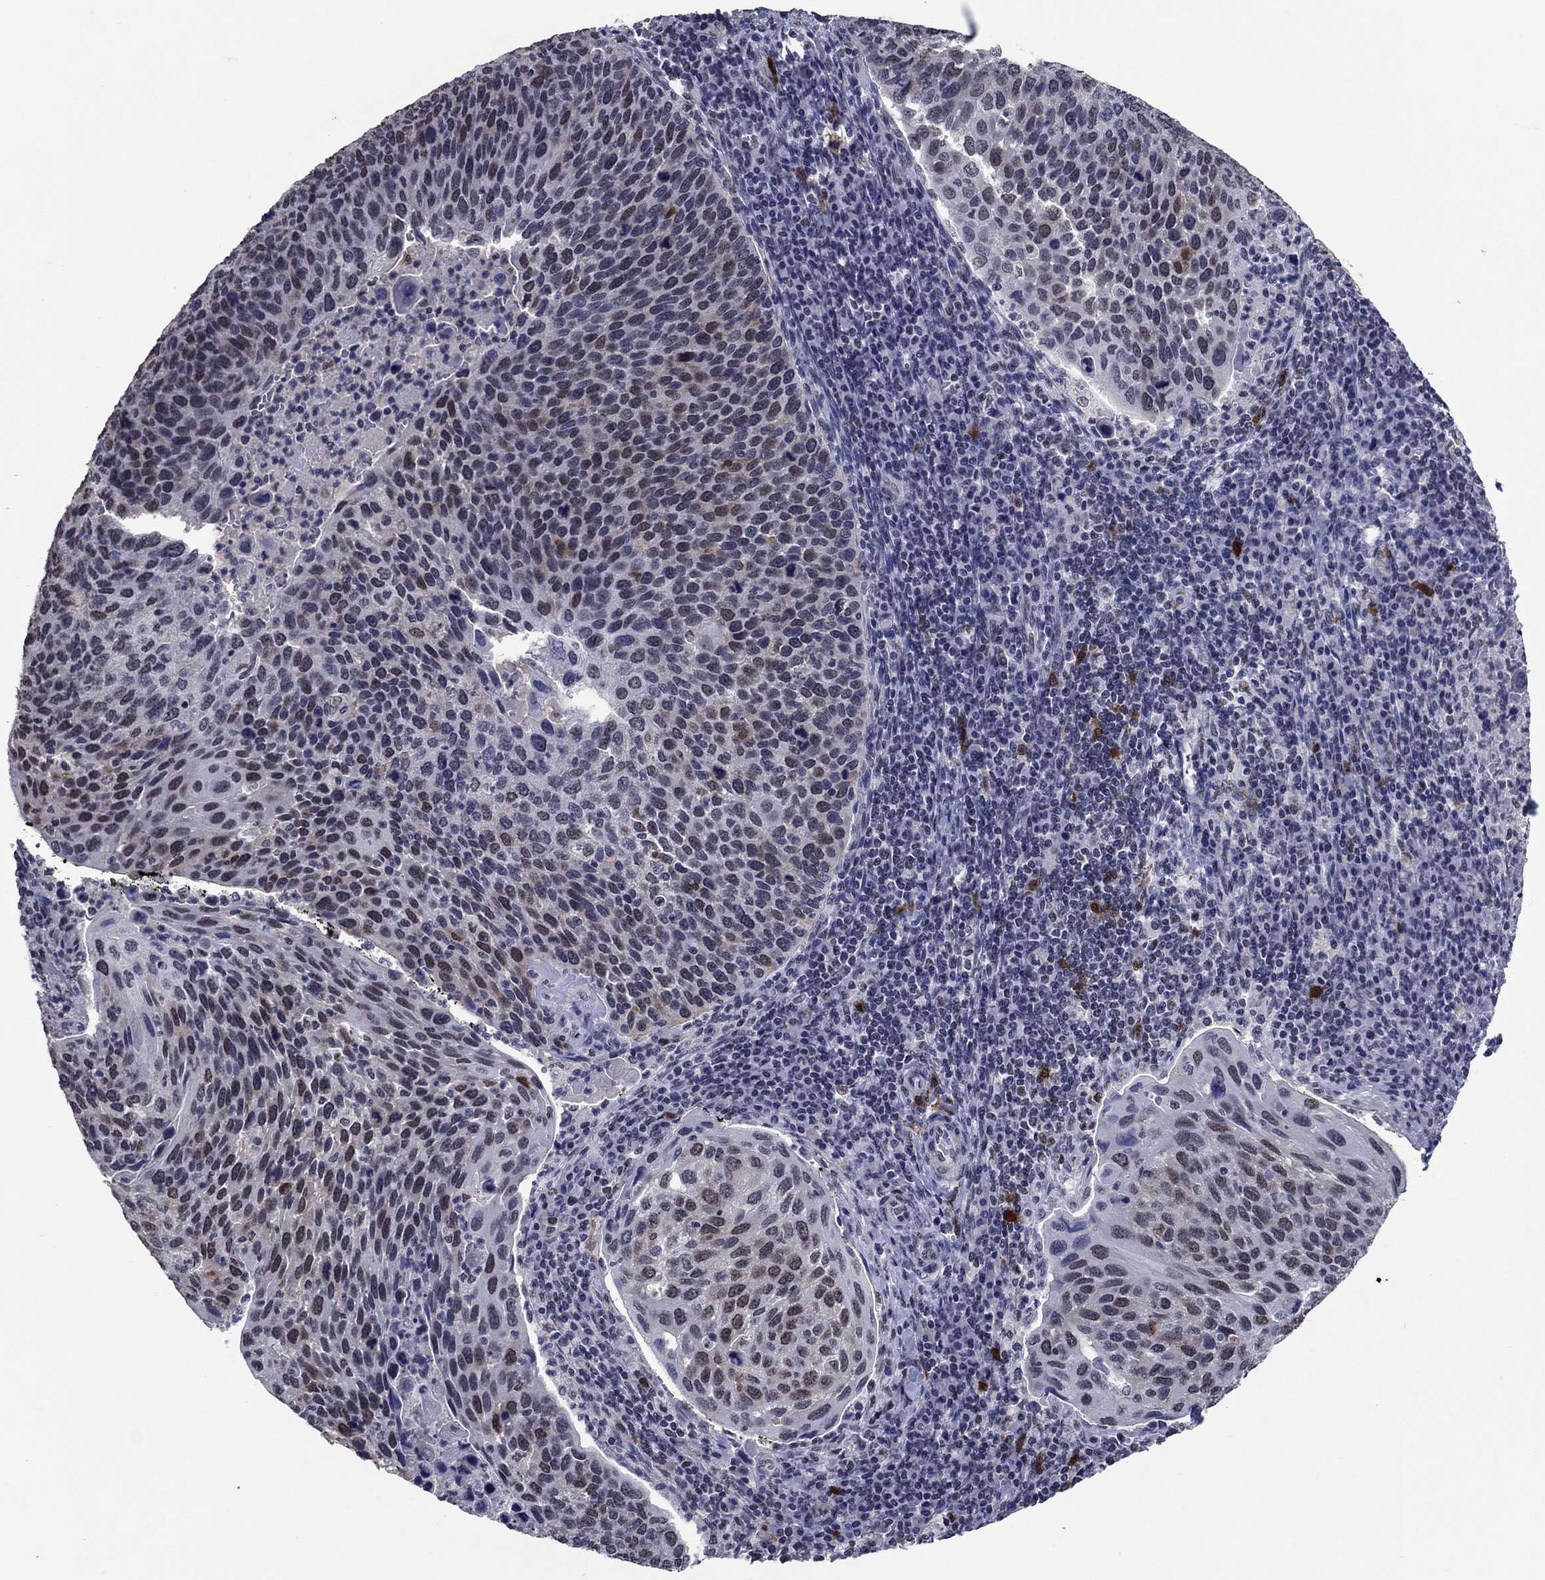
{"staining": {"intensity": "moderate", "quantity": "<25%", "location": "nuclear"}, "tissue": "cervical cancer", "cell_type": "Tumor cells", "image_type": "cancer", "snomed": [{"axis": "morphology", "description": "Squamous cell carcinoma, NOS"}, {"axis": "topography", "description": "Cervix"}], "caption": "Cervical cancer (squamous cell carcinoma) stained with a brown dye demonstrates moderate nuclear positive staining in about <25% of tumor cells.", "gene": "TYMS", "patient": {"sex": "female", "age": 54}}